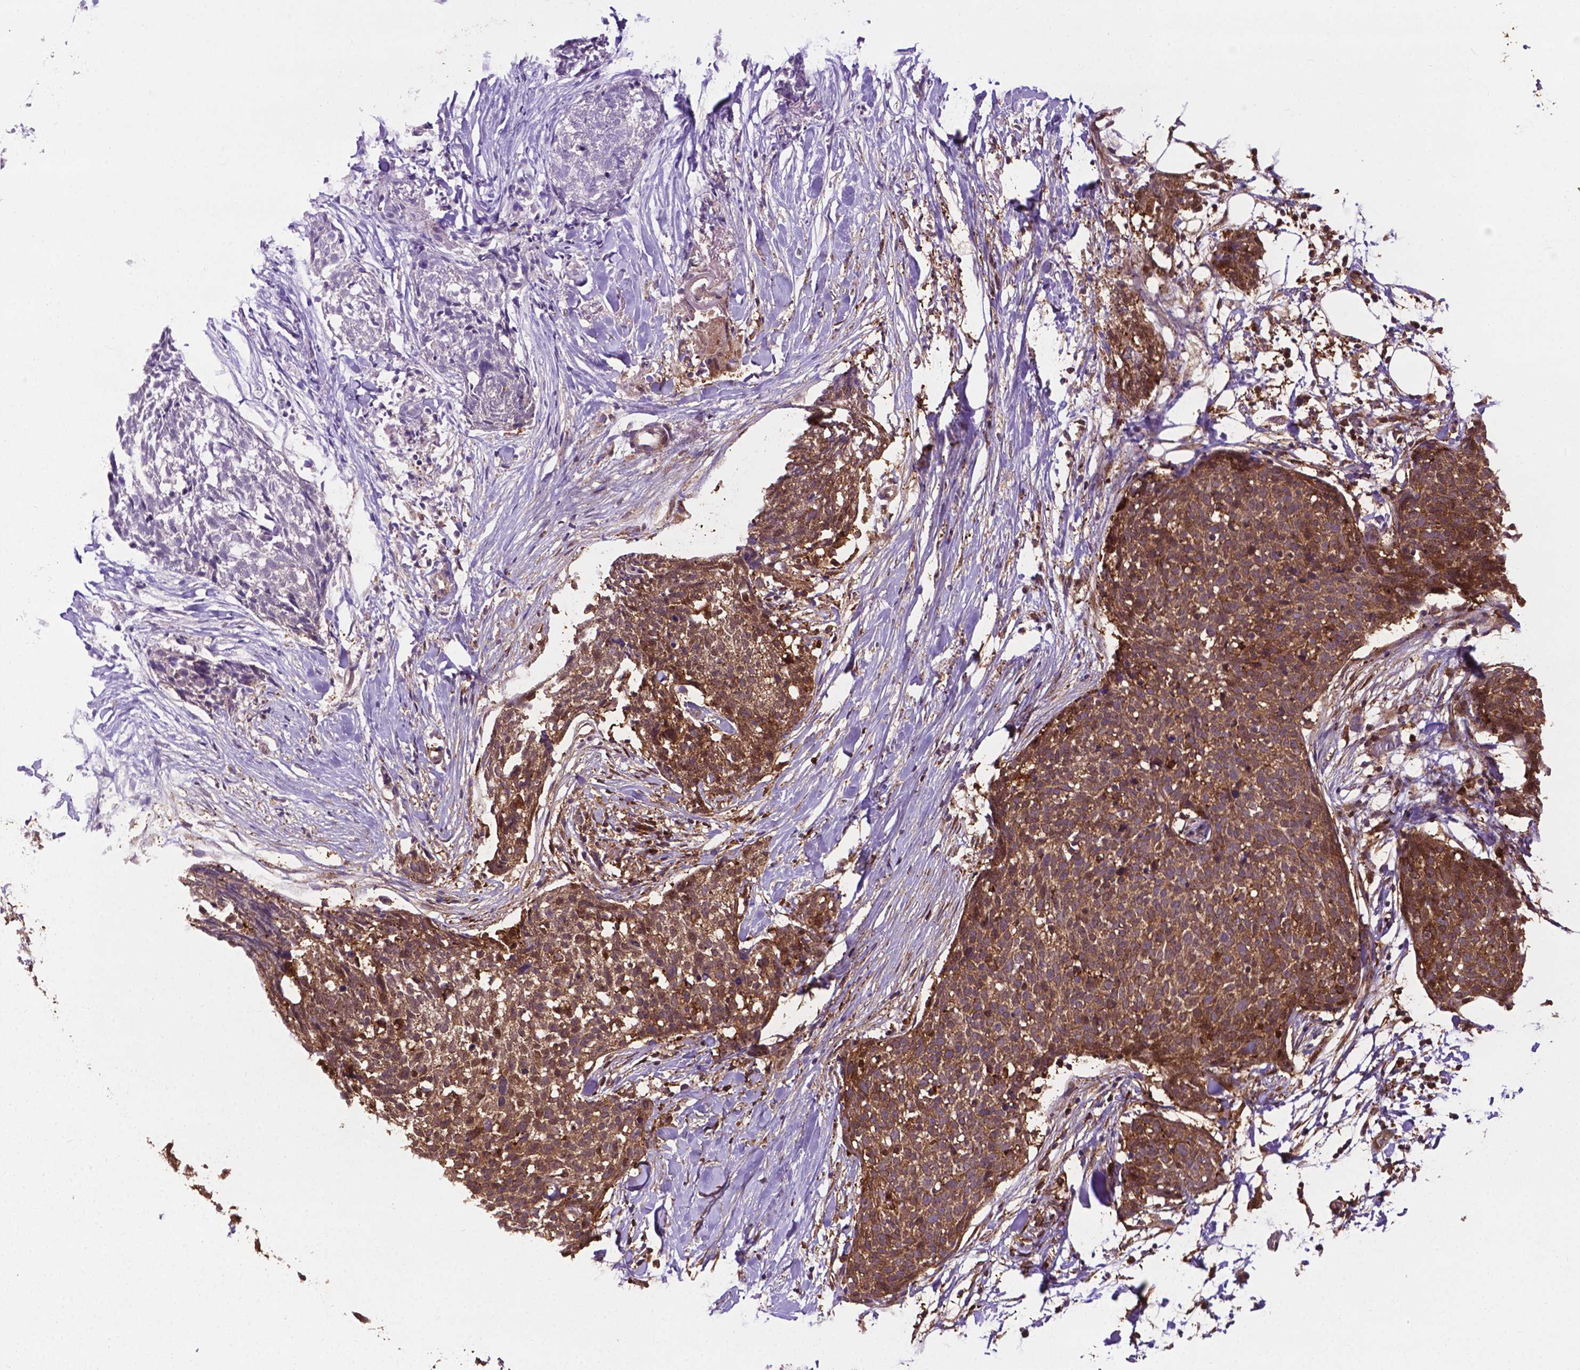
{"staining": {"intensity": "moderate", "quantity": "25%-75%", "location": "cytoplasmic/membranous"}, "tissue": "skin cancer", "cell_type": "Tumor cells", "image_type": "cancer", "snomed": [{"axis": "morphology", "description": "Squamous cell carcinoma, NOS"}, {"axis": "topography", "description": "Skin"}, {"axis": "topography", "description": "Vulva"}], "caption": "Skin cancer stained with DAB (3,3'-diaminobenzidine) immunohistochemistry demonstrates medium levels of moderate cytoplasmic/membranous positivity in approximately 25%-75% of tumor cells.", "gene": "SMAD3", "patient": {"sex": "female", "age": 75}}